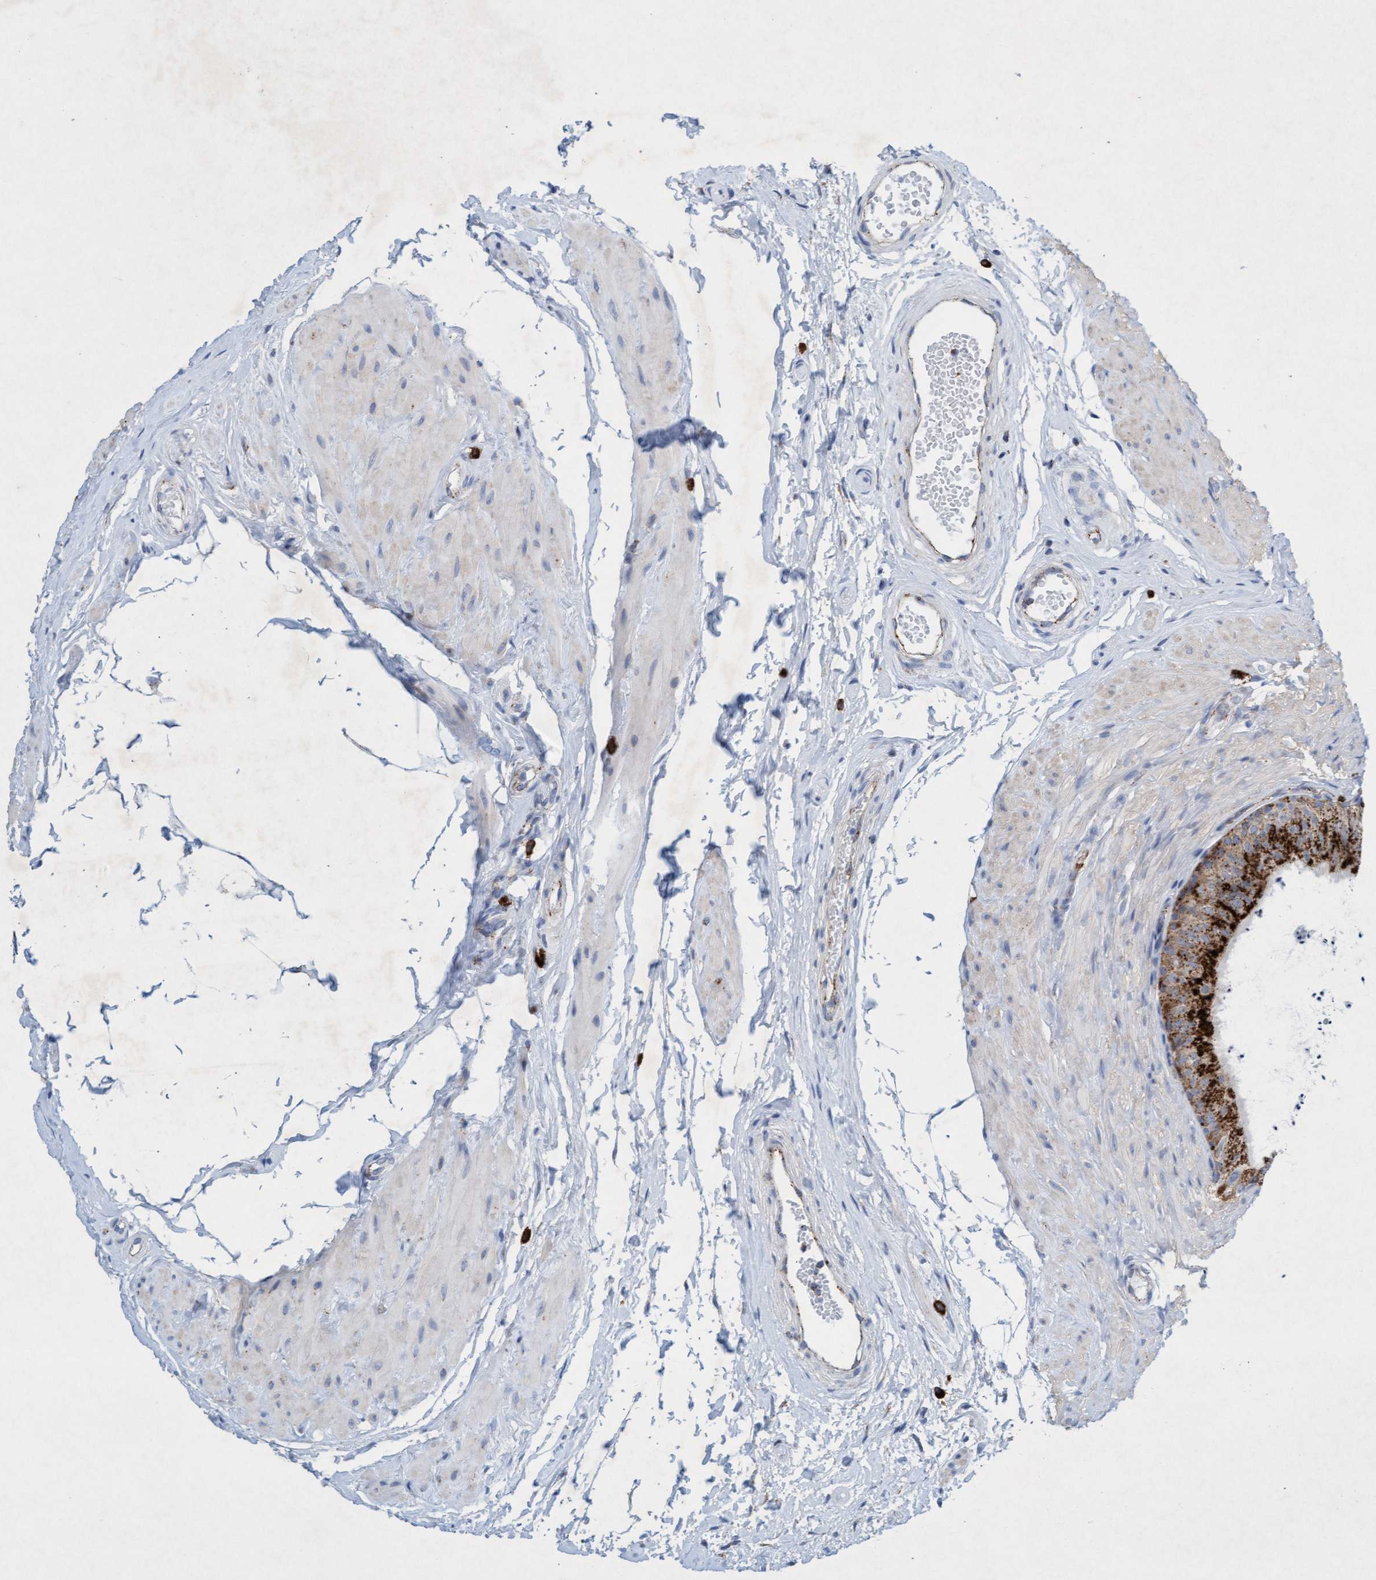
{"staining": {"intensity": "strong", "quantity": ">75%", "location": "cytoplasmic/membranous"}, "tissue": "epididymis", "cell_type": "Glandular cells", "image_type": "normal", "snomed": [{"axis": "morphology", "description": "Normal tissue, NOS"}, {"axis": "topography", "description": "Epididymis"}], "caption": "An image showing strong cytoplasmic/membranous positivity in about >75% of glandular cells in unremarkable epididymis, as visualized by brown immunohistochemical staining.", "gene": "SGSH", "patient": {"sex": "male", "age": 56}}